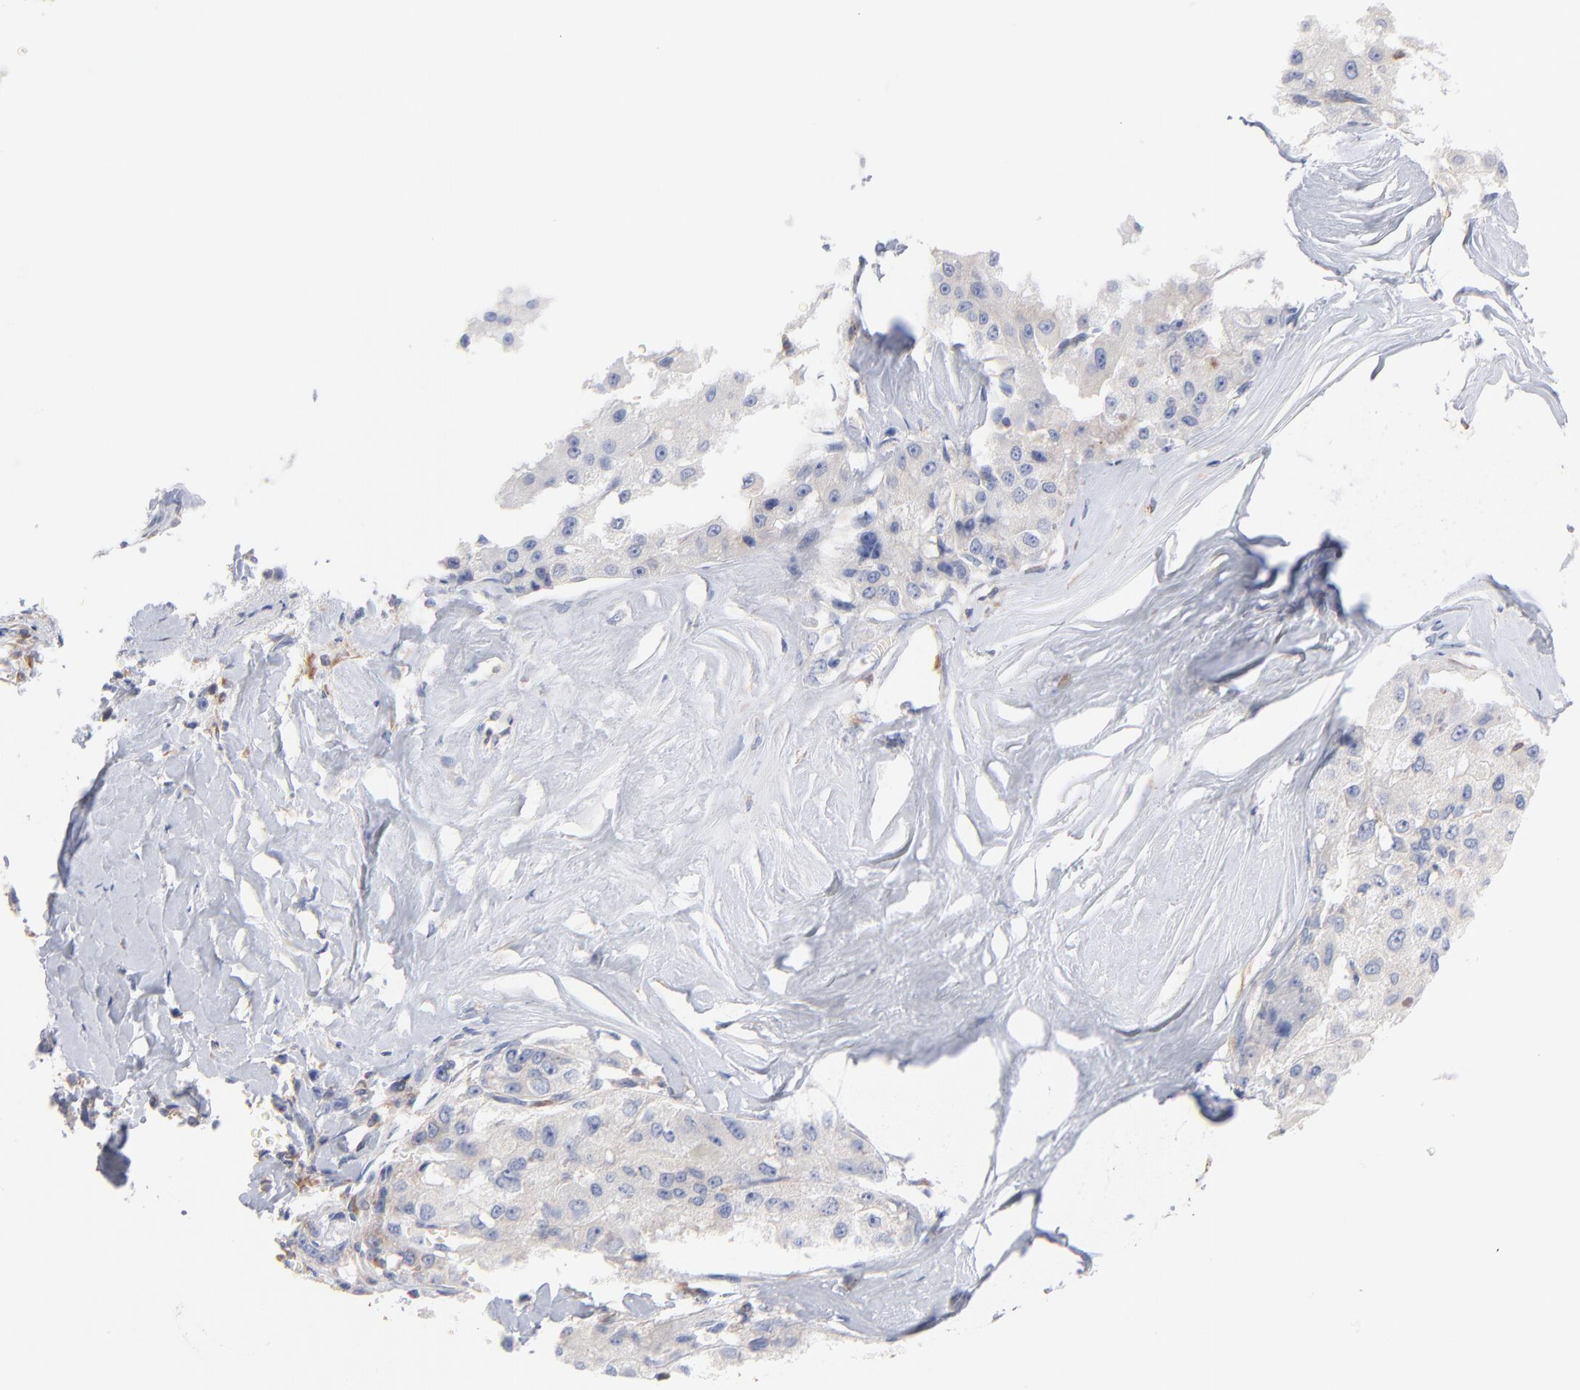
{"staining": {"intensity": "negative", "quantity": "none", "location": "none"}, "tissue": "liver cancer", "cell_type": "Tumor cells", "image_type": "cancer", "snomed": [{"axis": "morphology", "description": "Carcinoma, Hepatocellular, NOS"}, {"axis": "topography", "description": "Liver"}], "caption": "A histopathology image of hepatocellular carcinoma (liver) stained for a protein shows no brown staining in tumor cells. The staining was performed using DAB to visualize the protein expression in brown, while the nuclei were stained in blue with hematoxylin (Magnification: 20x).", "gene": "SEPTIN6", "patient": {"sex": "male", "age": 80}}